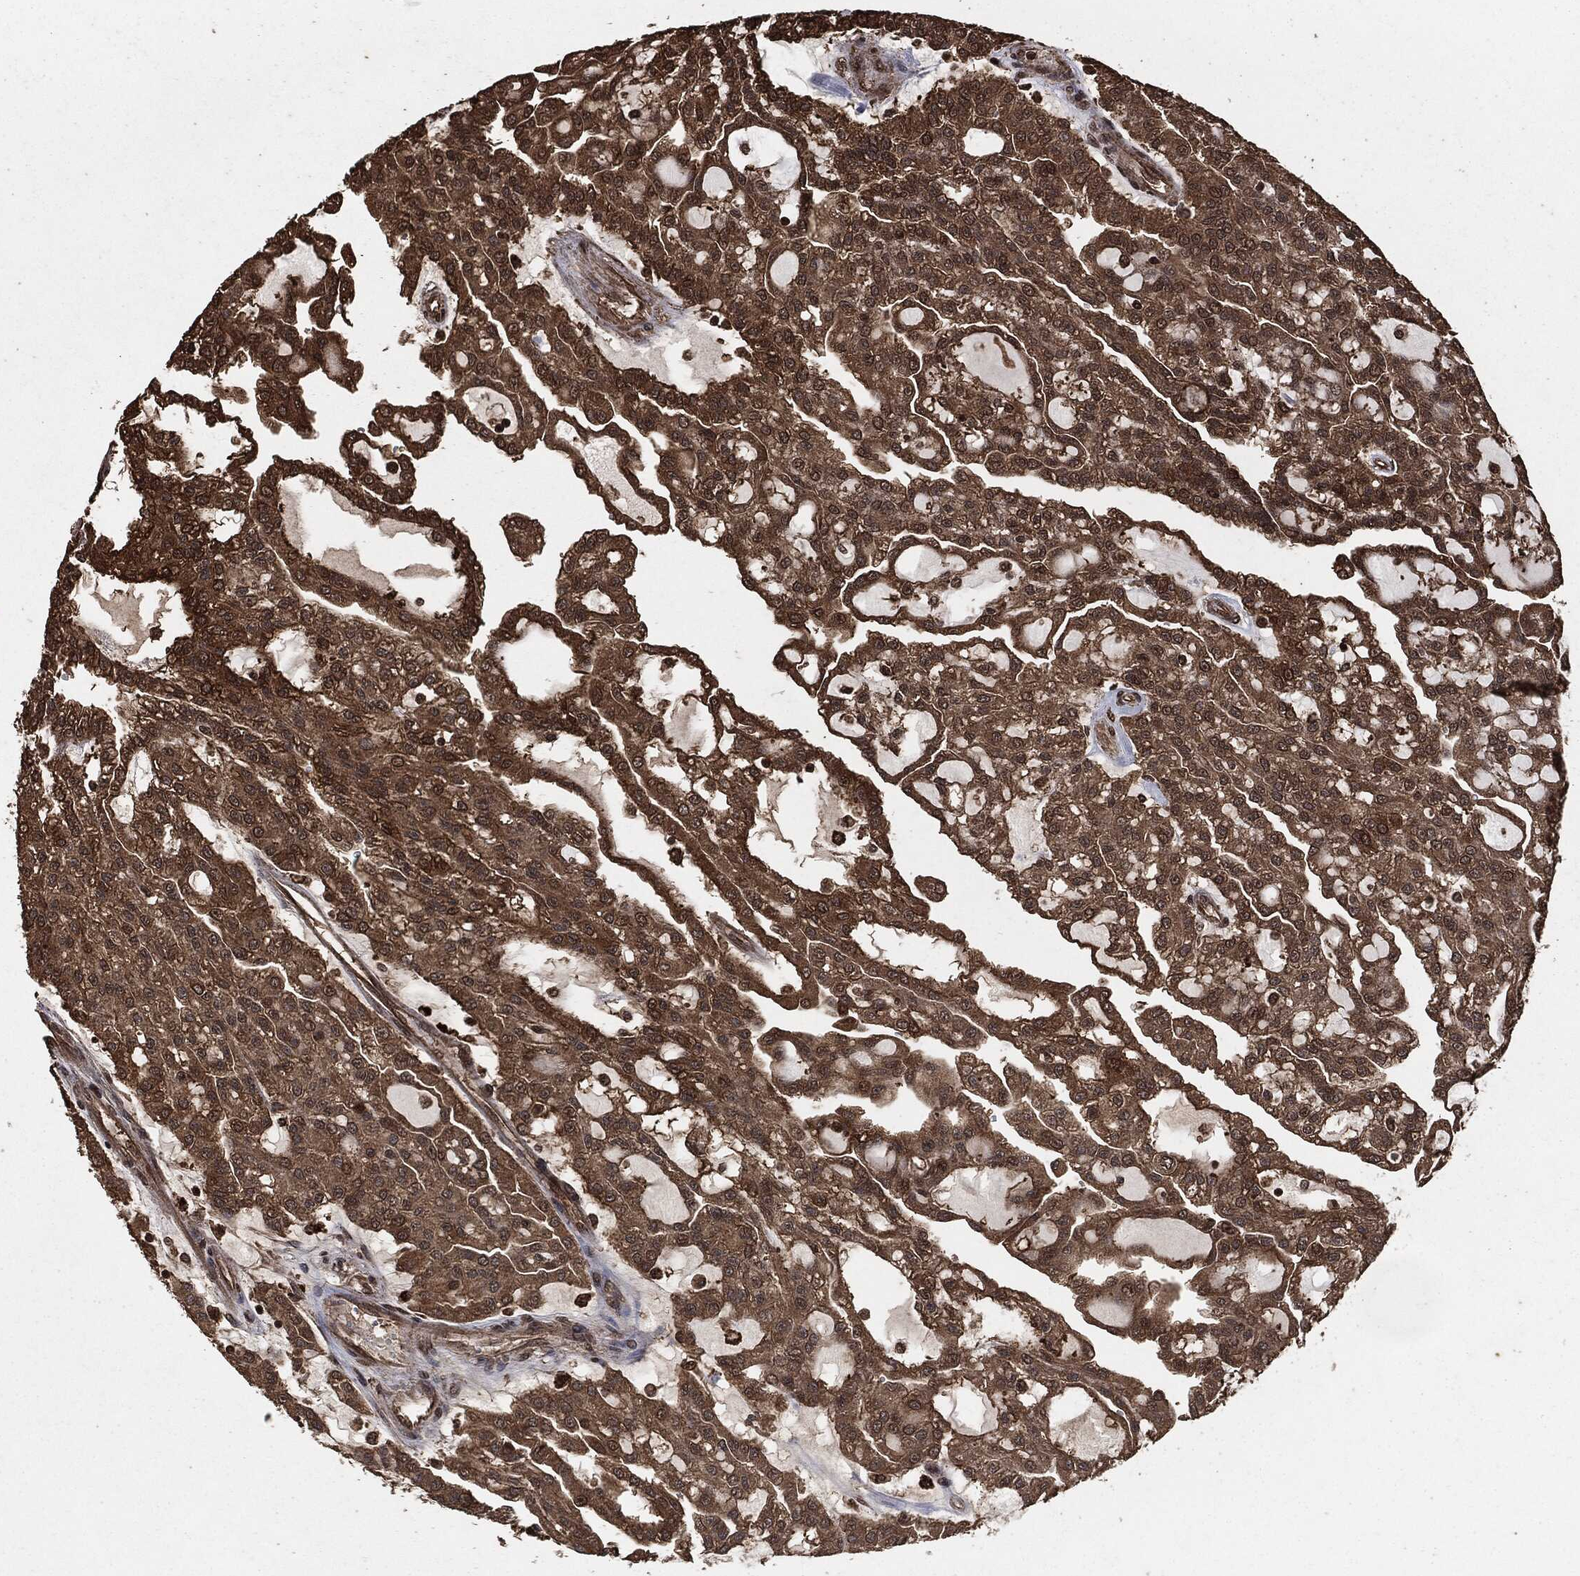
{"staining": {"intensity": "strong", "quantity": "25%-75%", "location": "cytoplasmic/membranous"}, "tissue": "renal cancer", "cell_type": "Tumor cells", "image_type": "cancer", "snomed": [{"axis": "morphology", "description": "Adenocarcinoma, NOS"}, {"axis": "topography", "description": "Kidney"}], "caption": "High-power microscopy captured an immunohistochemistry histopathology image of adenocarcinoma (renal), revealing strong cytoplasmic/membranous expression in about 25%-75% of tumor cells. Immunohistochemistry (ihc) stains the protein in brown and the nuclei are stained blue.", "gene": "EGFR", "patient": {"sex": "male", "age": 63}}